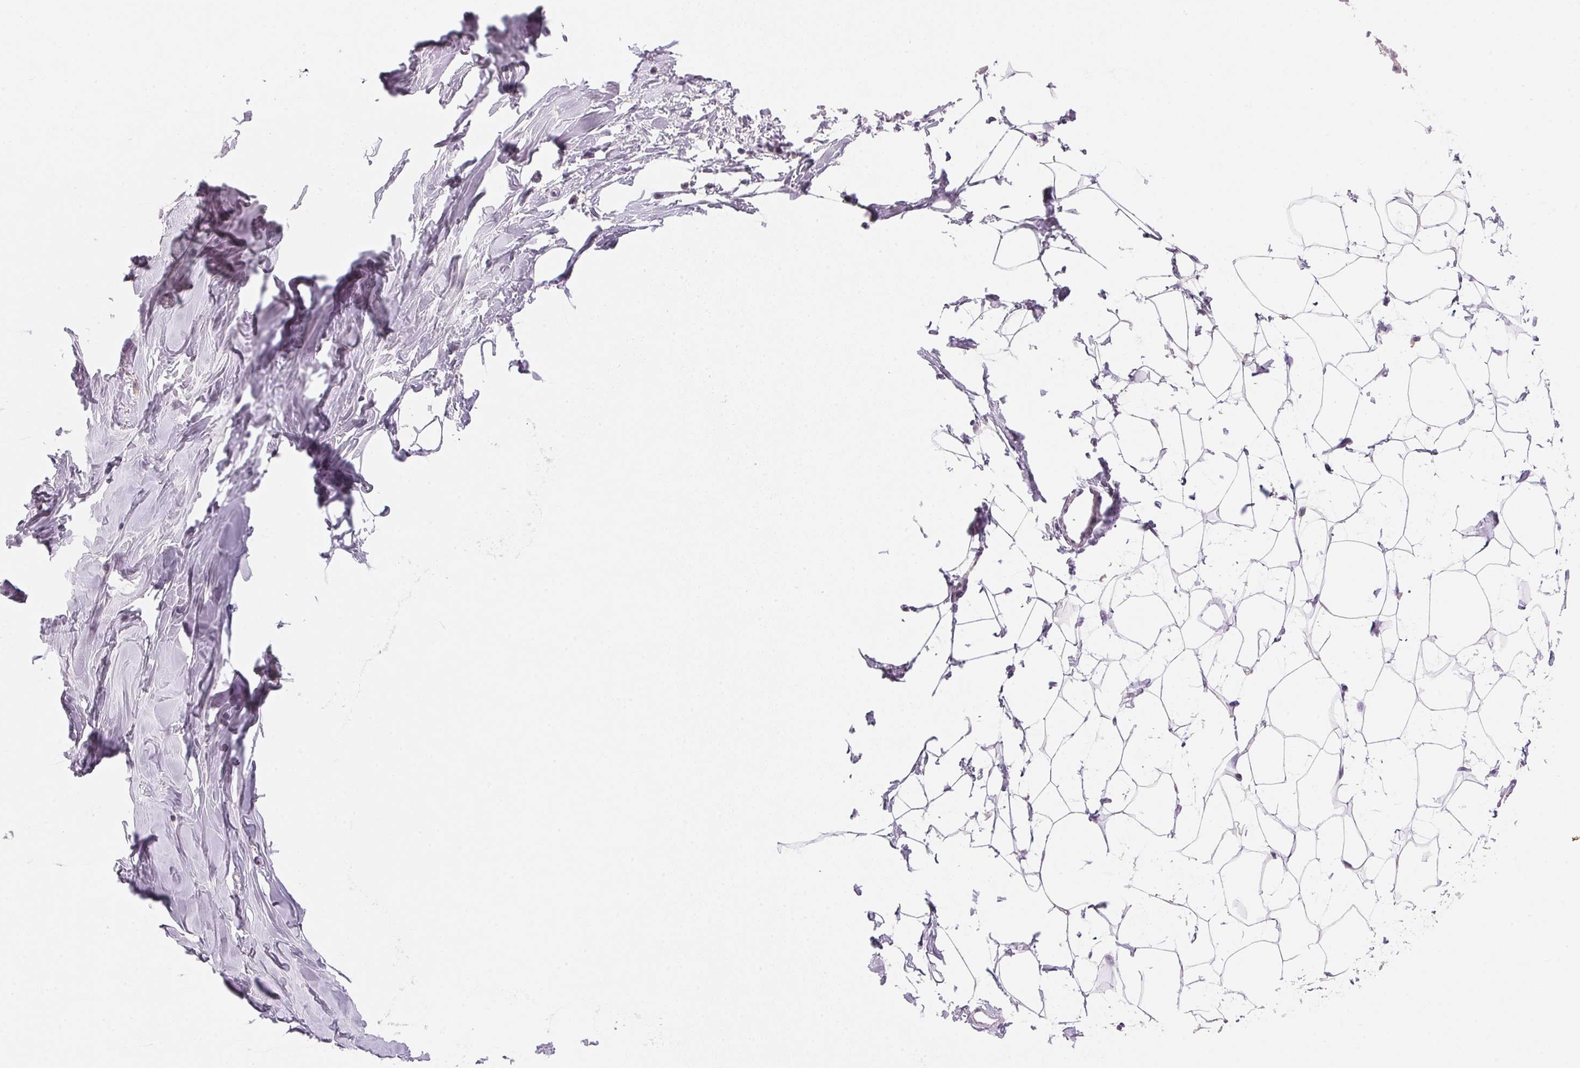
{"staining": {"intensity": "weak", "quantity": "<25%", "location": "cytoplasmic/membranous"}, "tissue": "breast", "cell_type": "Adipocytes", "image_type": "normal", "snomed": [{"axis": "morphology", "description": "Normal tissue, NOS"}, {"axis": "topography", "description": "Breast"}], "caption": "There is no significant expression in adipocytes of breast. (IHC, brightfield microscopy, high magnification).", "gene": "MCOLN3", "patient": {"sex": "female", "age": 27}}